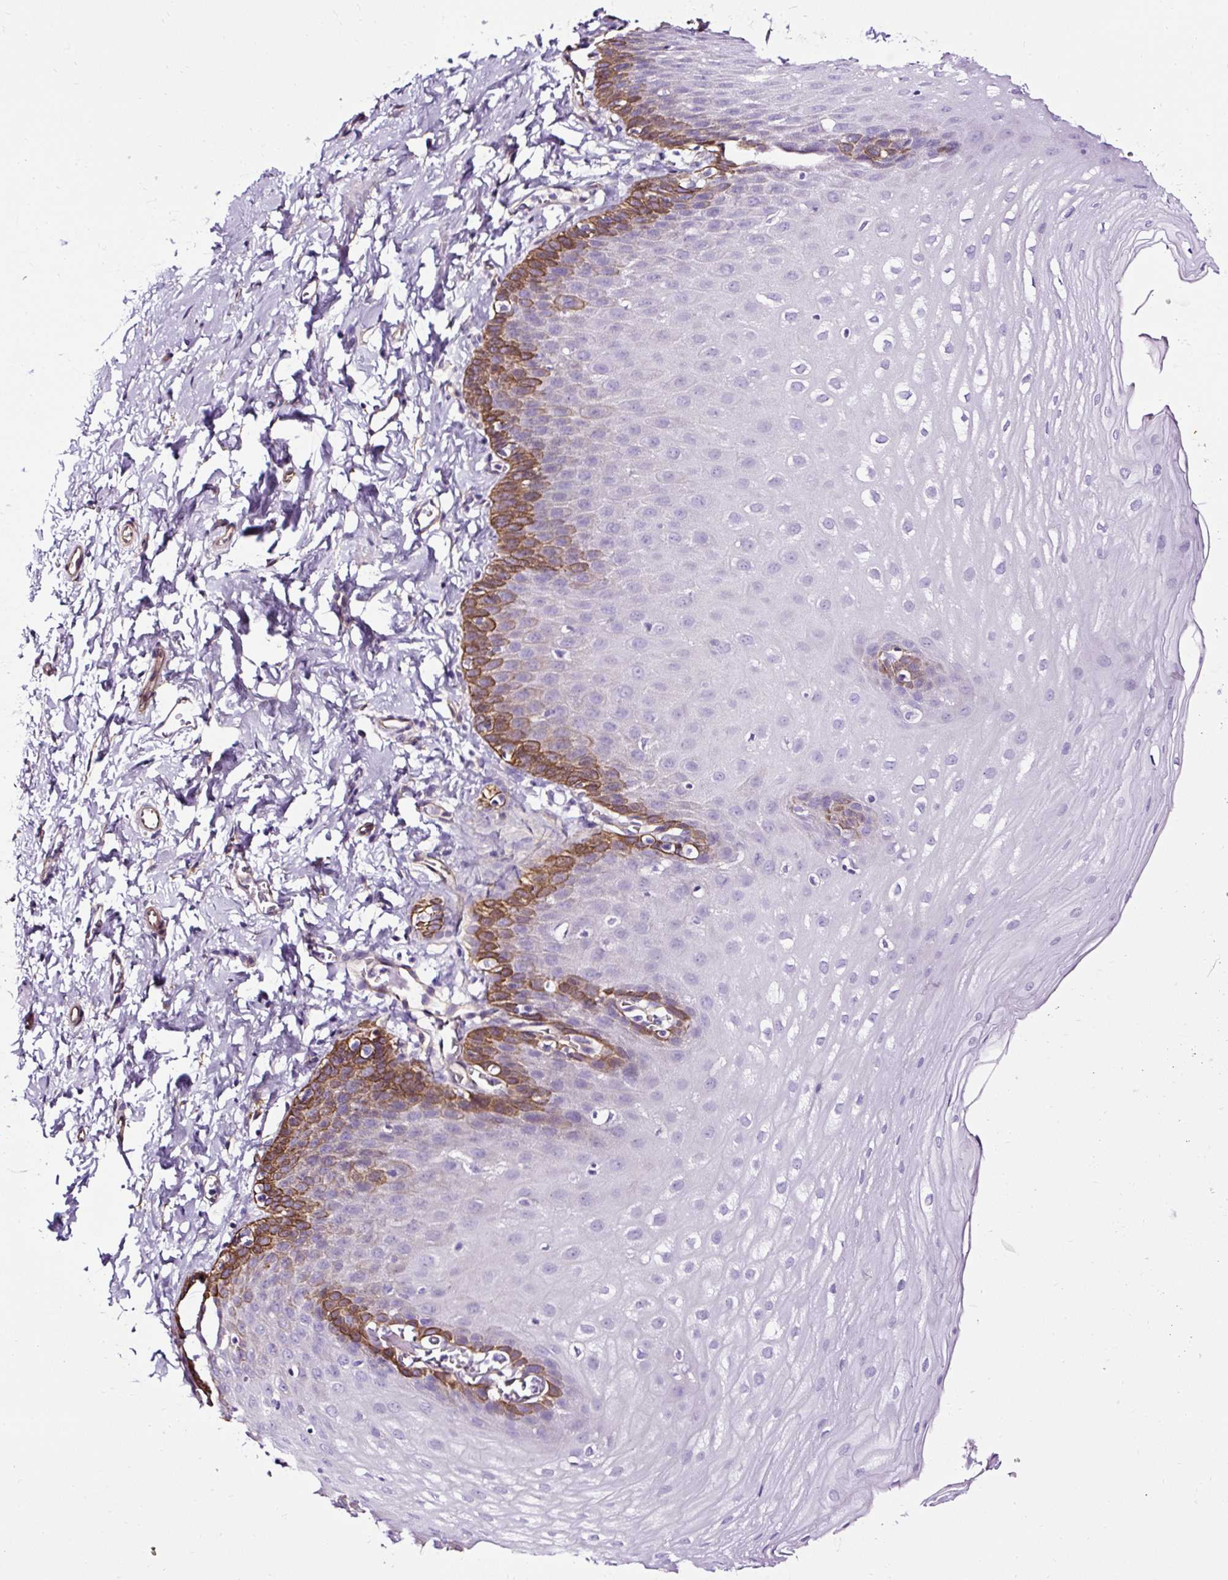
{"staining": {"intensity": "moderate", "quantity": "25%-75%", "location": "cytoplasmic/membranous"}, "tissue": "esophagus", "cell_type": "Squamous epithelial cells", "image_type": "normal", "snomed": [{"axis": "morphology", "description": "Normal tissue, NOS"}, {"axis": "topography", "description": "Esophagus"}], "caption": "Protein staining displays moderate cytoplasmic/membranous staining in approximately 25%-75% of squamous epithelial cells in benign esophagus.", "gene": "SLC7A8", "patient": {"sex": "male", "age": 70}}